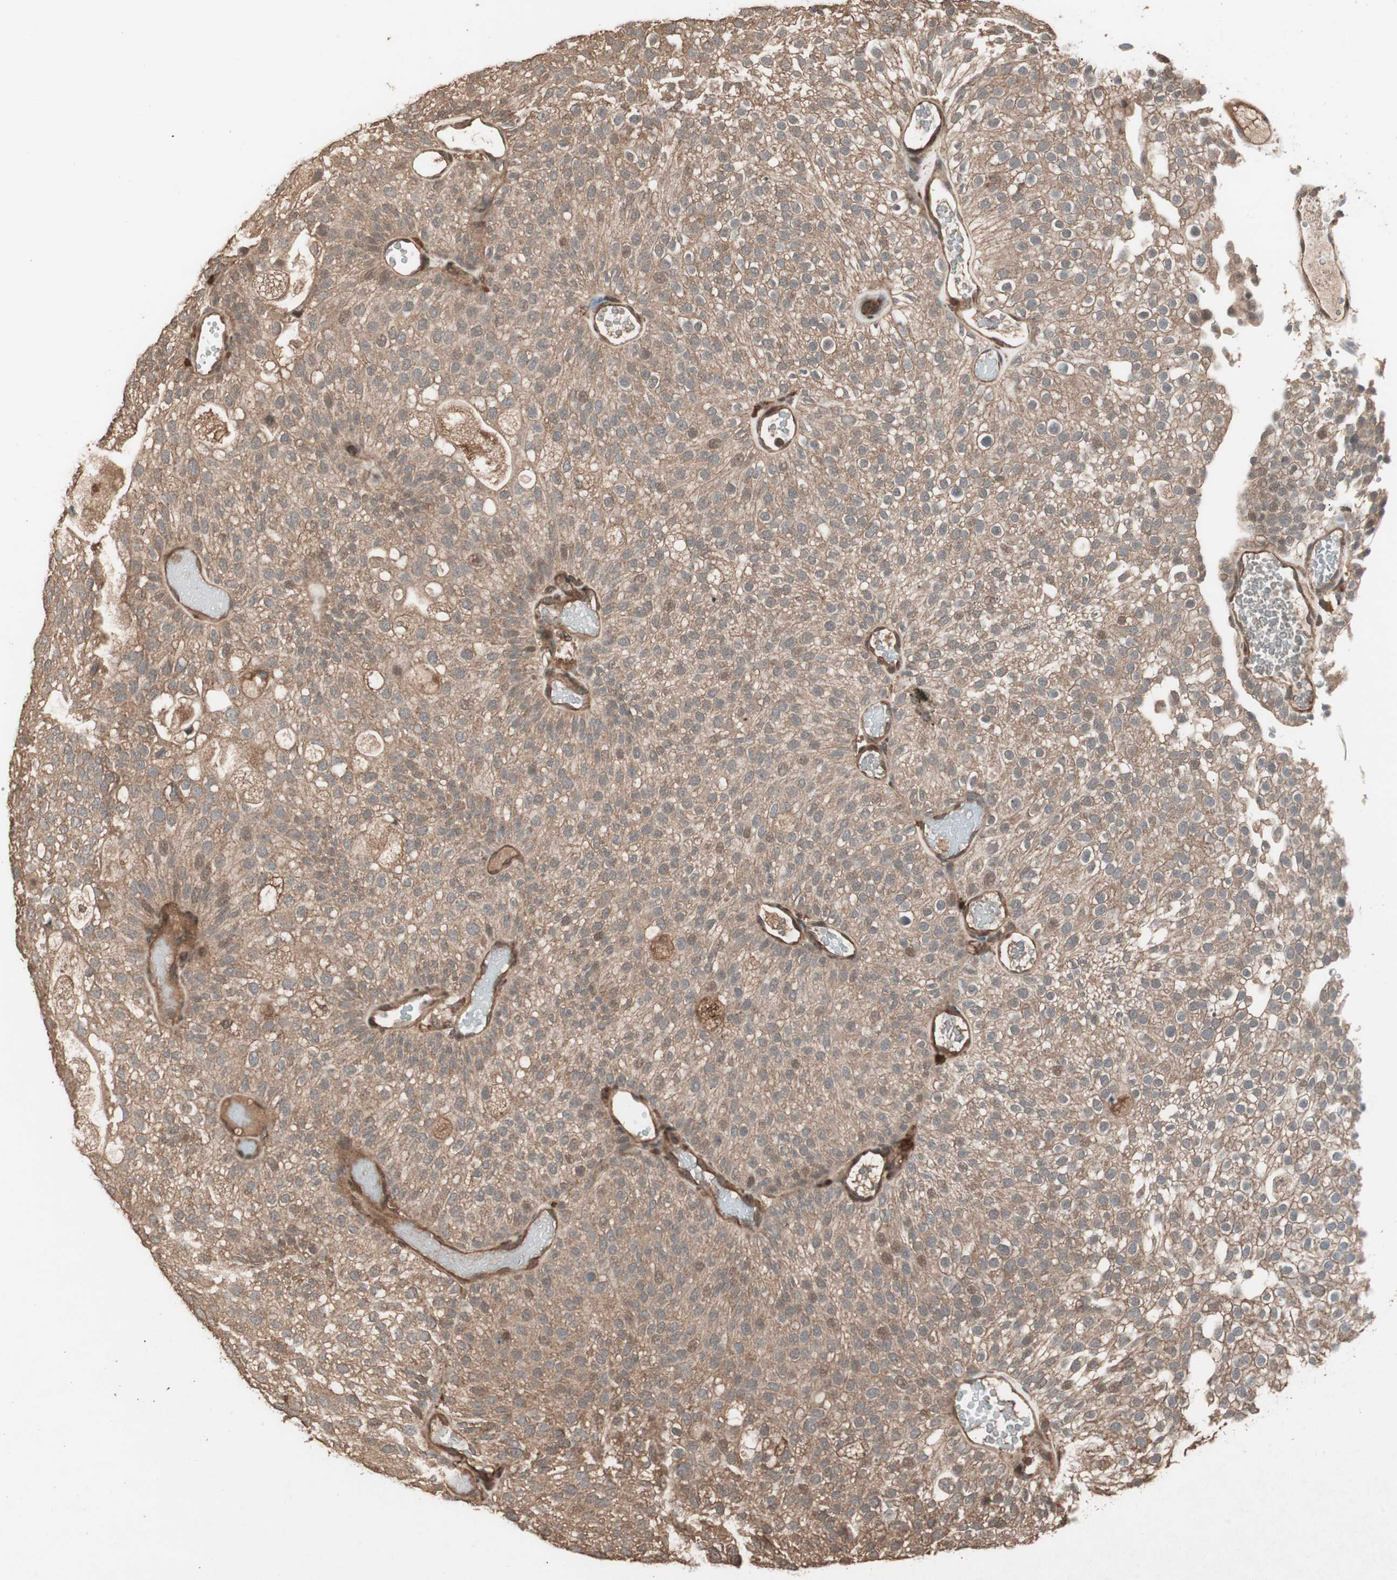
{"staining": {"intensity": "moderate", "quantity": ">75%", "location": "cytoplasmic/membranous"}, "tissue": "urothelial cancer", "cell_type": "Tumor cells", "image_type": "cancer", "snomed": [{"axis": "morphology", "description": "Urothelial carcinoma, Low grade"}, {"axis": "topography", "description": "Urinary bladder"}], "caption": "Immunohistochemical staining of urothelial cancer reveals medium levels of moderate cytoplasmic/membranous positivity in approximately >75% of tumor cells.", "gene": "CCN4", "patient": {"sex": "male", "age": 78}}